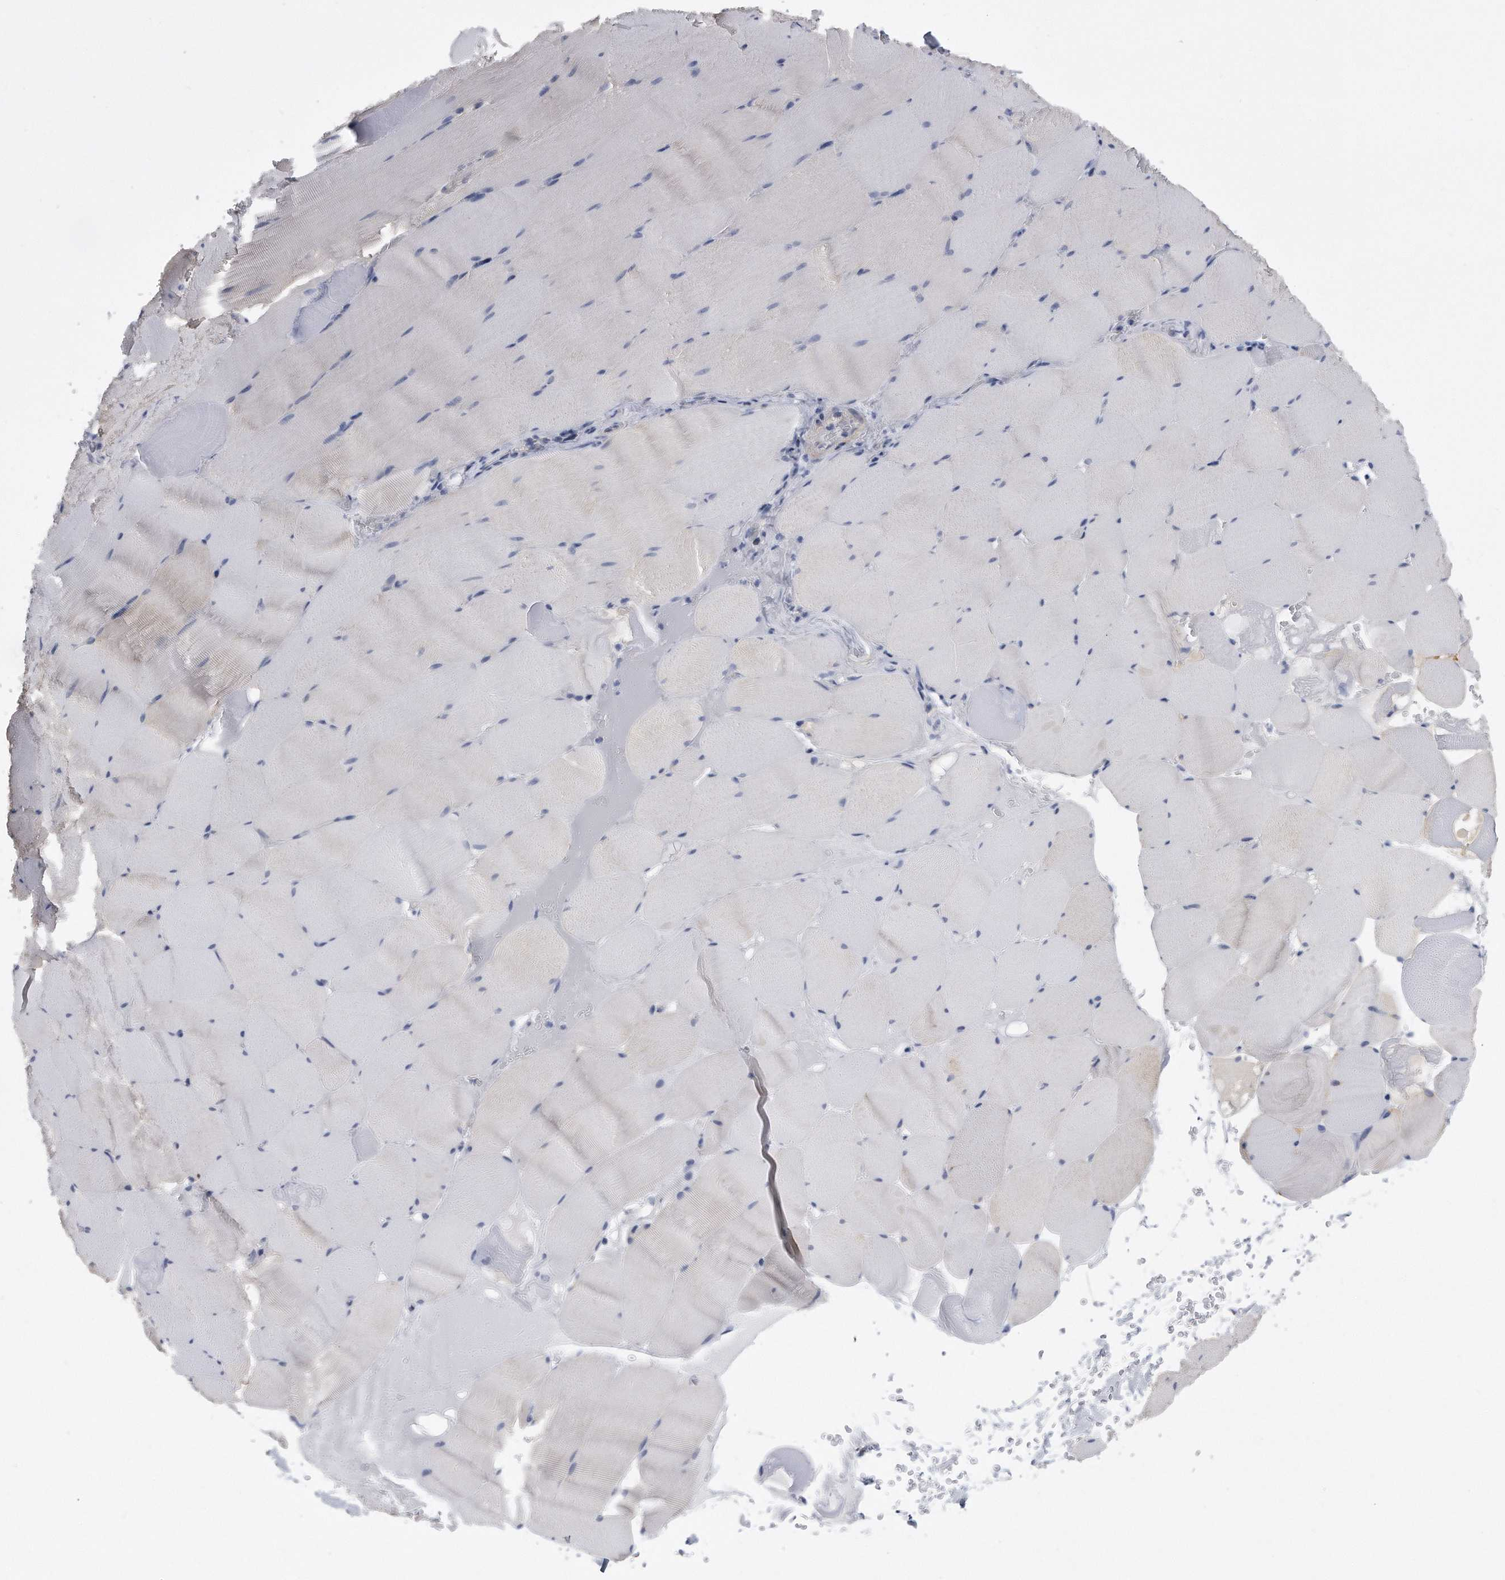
{"staining": {"intensity": "weak", "quantity": "<25%", "location": "cytoplasmic/membranous"}, "tissue": "skeletal muscle", "cell_type": "Myocytes", "image_type": "normal", "snomed": [{"axis": "morphology", "description": "Normal tissue, NOS"}, {"axis": "topography", "description": "Skeletal muscle"}], "caption": "Immunohistochemistry (IHC) micrograph of benign skeletal muscle stained for a protein (brown), which displays no positivity in myocytes.", "gene": "PYGB", "patient": {"sex": "male", "age": 62}}